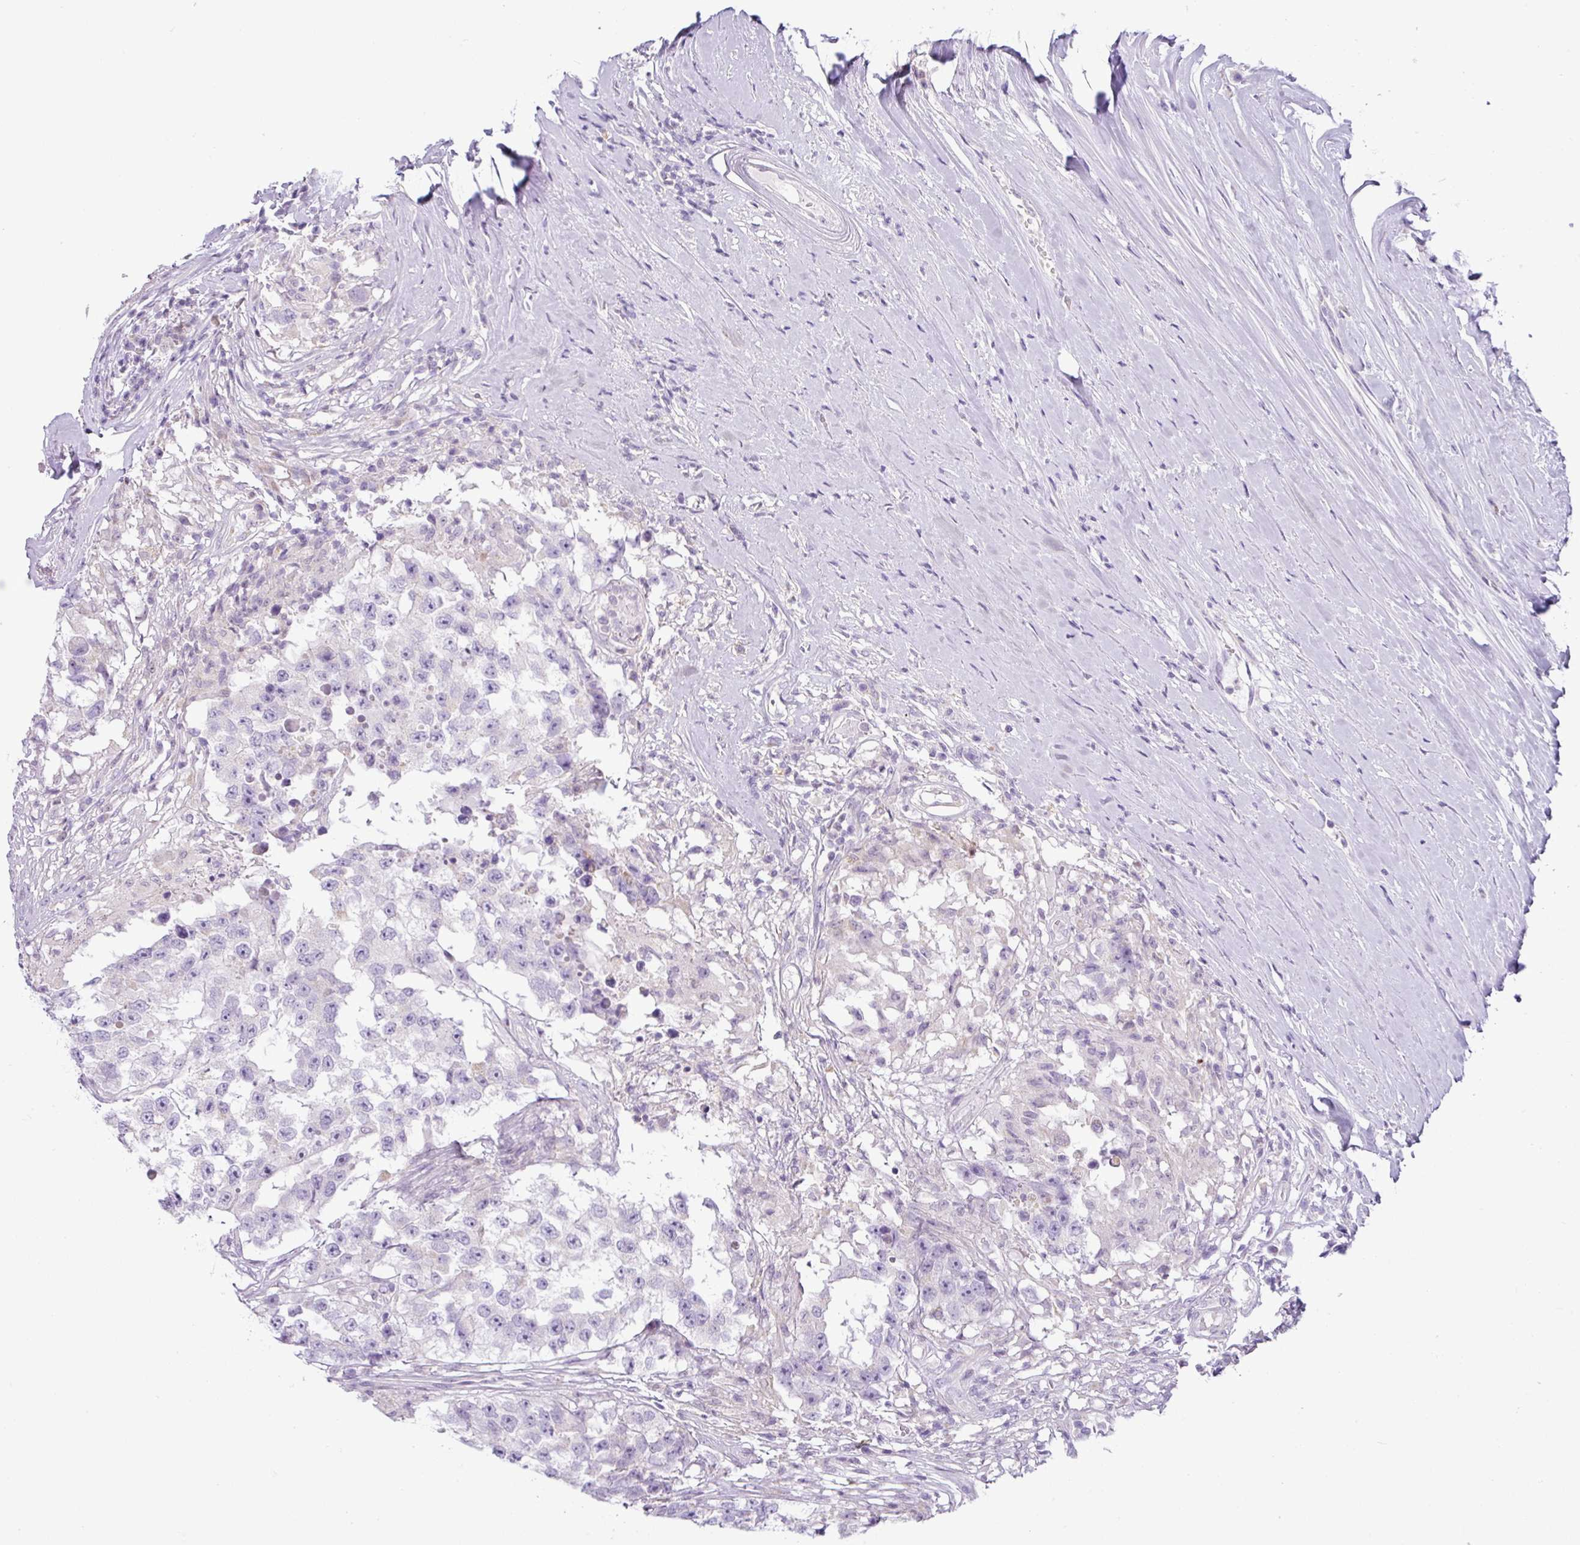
{"staining": {"intensity": "negative", "quantity": "none", "location": "none"}, "tissue": "testis cancer", "cell_type": "Tumor cells", "image_type": "cancer", "snomed": [{"axis": "morphology", "description": "Carcinoma, Embryonal, NOS"}, {"axis": "topography", "description": "Testis"}], "caption": "This is an IHC photomicrograph of human embryonal carcinoma (testis). There is no staining in tumor cells.", "gene": "HMCN2", "patient": {"sex": "male", "age": 83}}